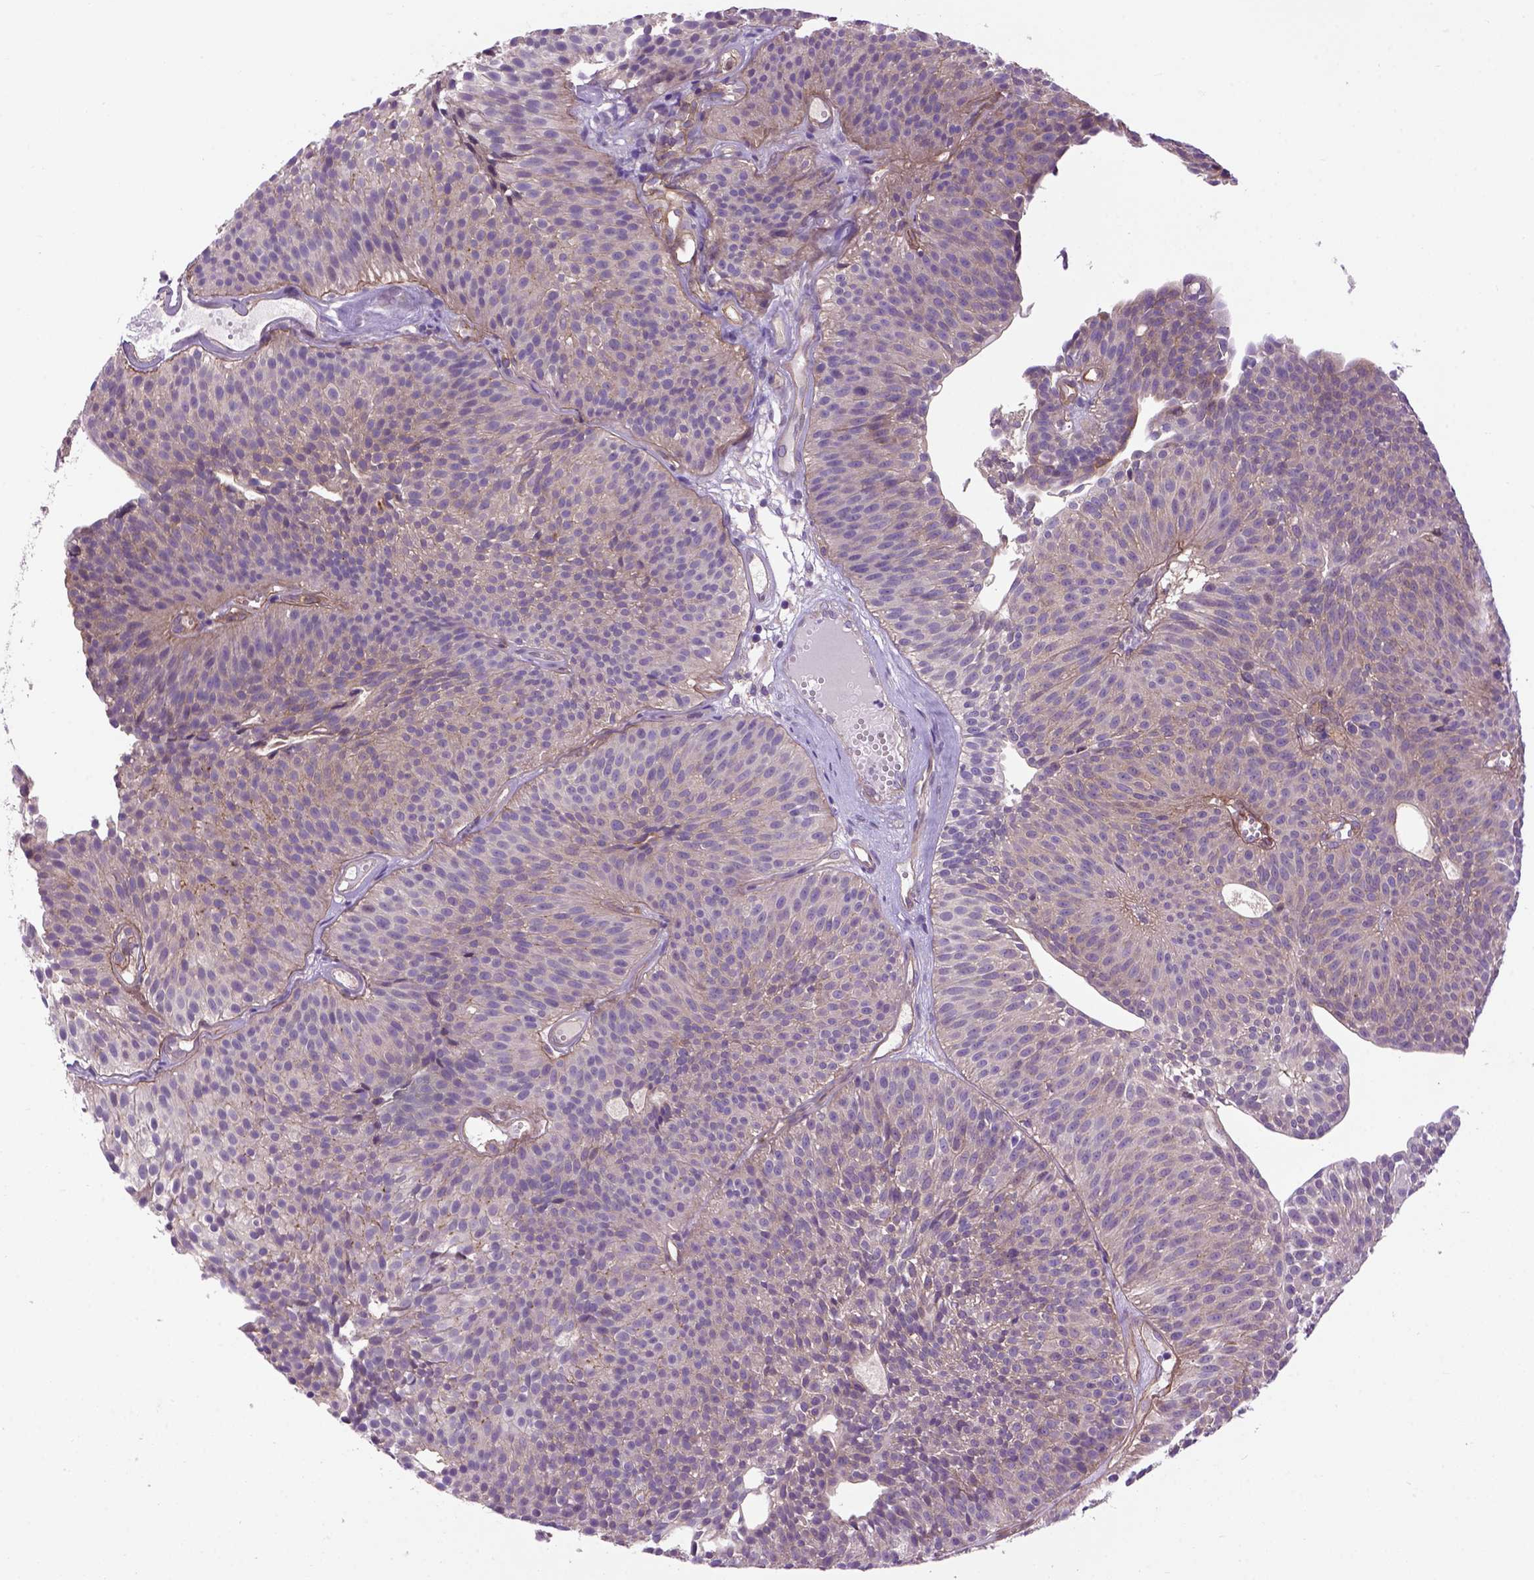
{"staining": {"intensity": "negative", "quantity": "none", "location": "none"}, "tissue": "urothelial cancer", "cell_type": "Tumor cells", "image_type": "cancer", "snomed": [{"axis": "morphology", "description": "Urothelial carcinoma, Low grade"}, {"axis": "topography", "description": "Urinary bladder"}], "caption": "Micrograph shows no protein positivity in tumor cells of urothelial carcinoma (low-grade) tissue.", "gene": "CASKIN2", "patient": {"sex": "male", "age": 63}}